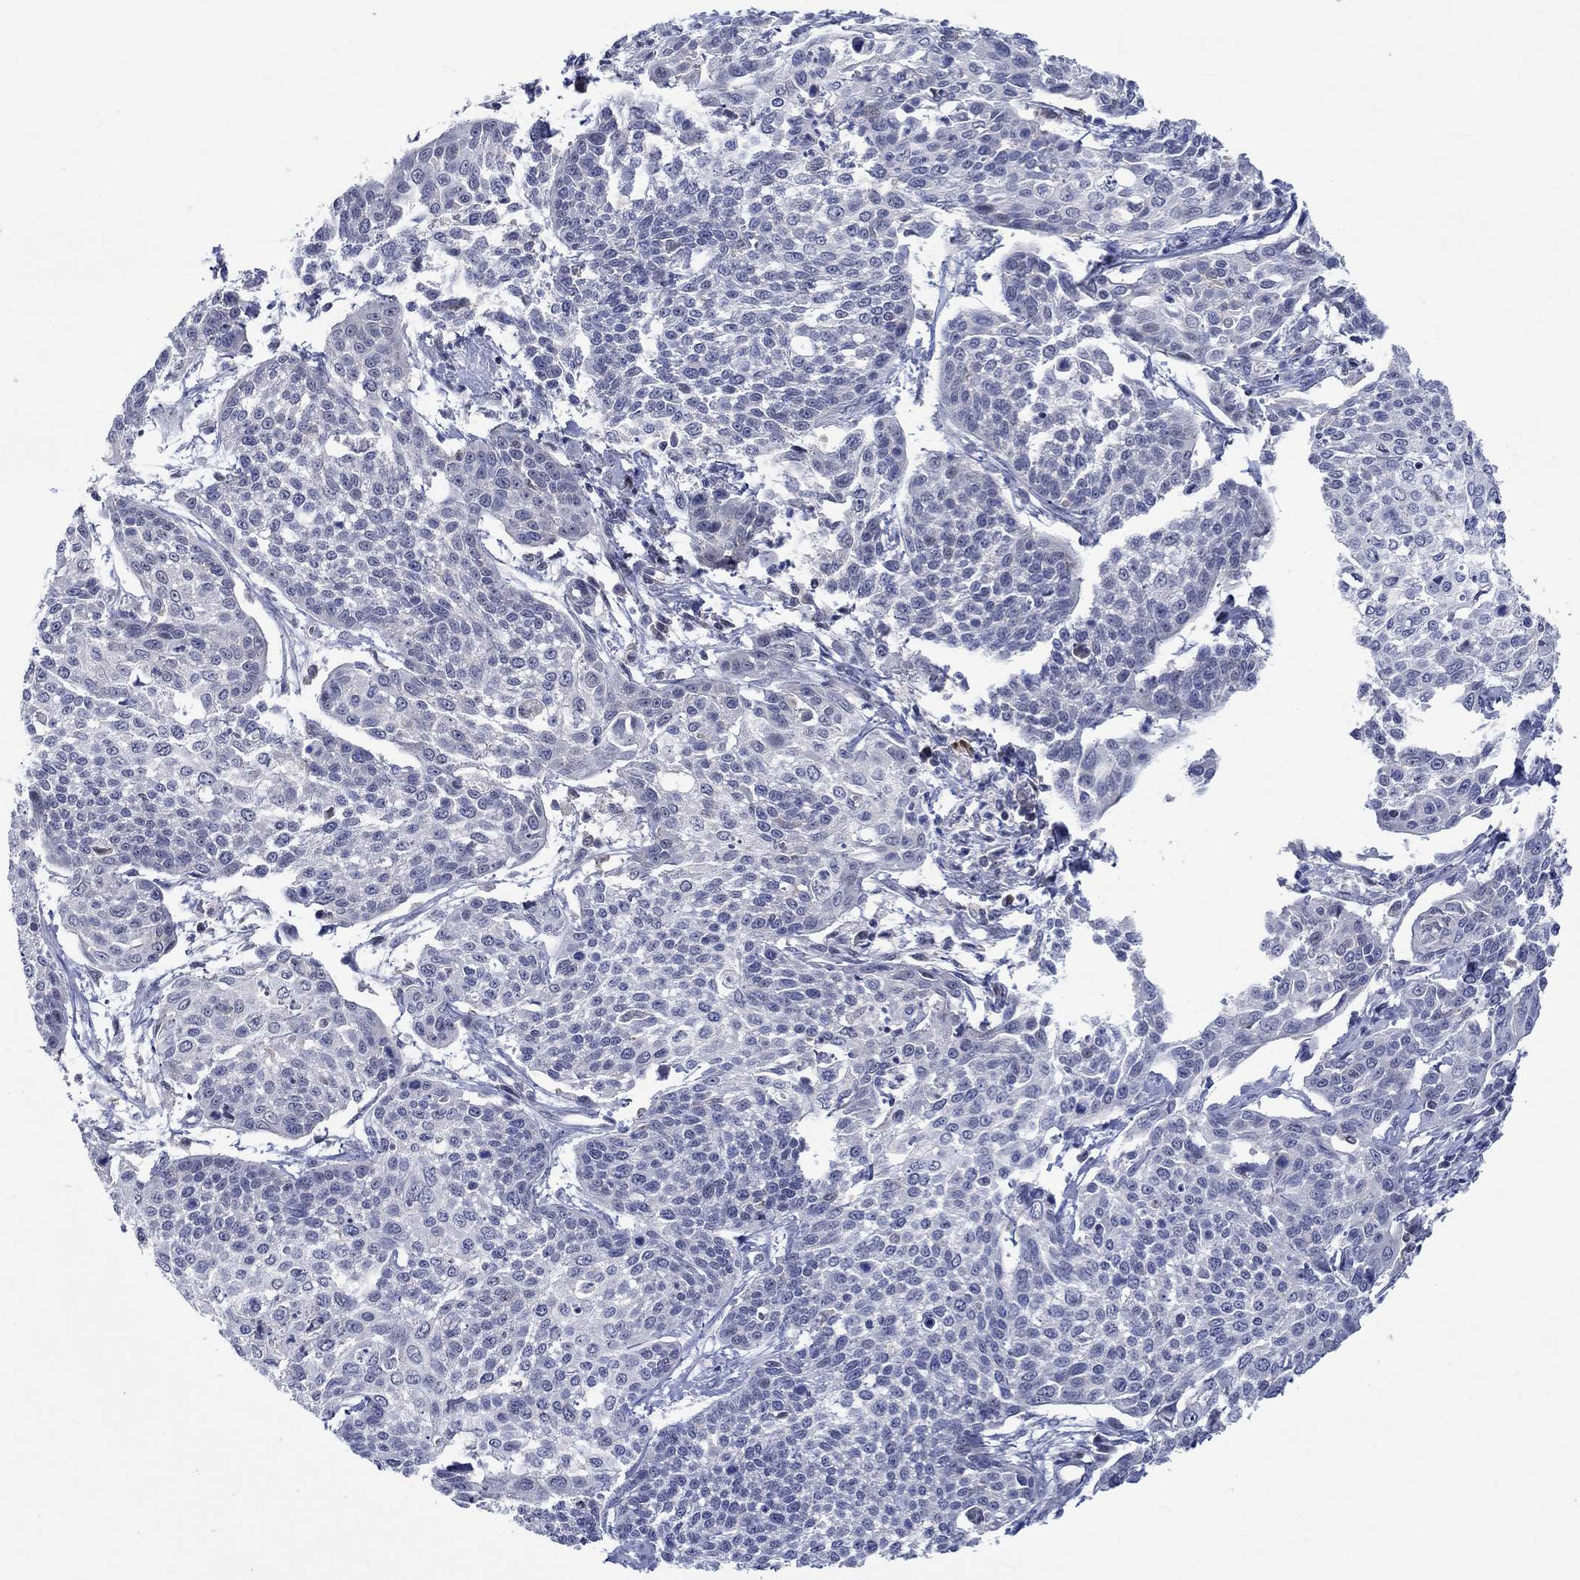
{"staining": {"intensity": "negative", "quantity": "none", "location": "none"}, "tissue": "cervical cancer", "cell_type": "Tumor cells", "image_type": "cancer", "snomed": [{"axis": "morphology", "description": "Squamous cell carcinoma, NOS"}, {"axis": "topography", "description": "Cervix"}], "caption": "IHC micrograph of human cervical cancer (squamous cell carcinoma) stained for a protein (brown), which shows no positivity in tumor cells.", "gene": "WASF1", "patient": {"sex": "female", "age": 34}}